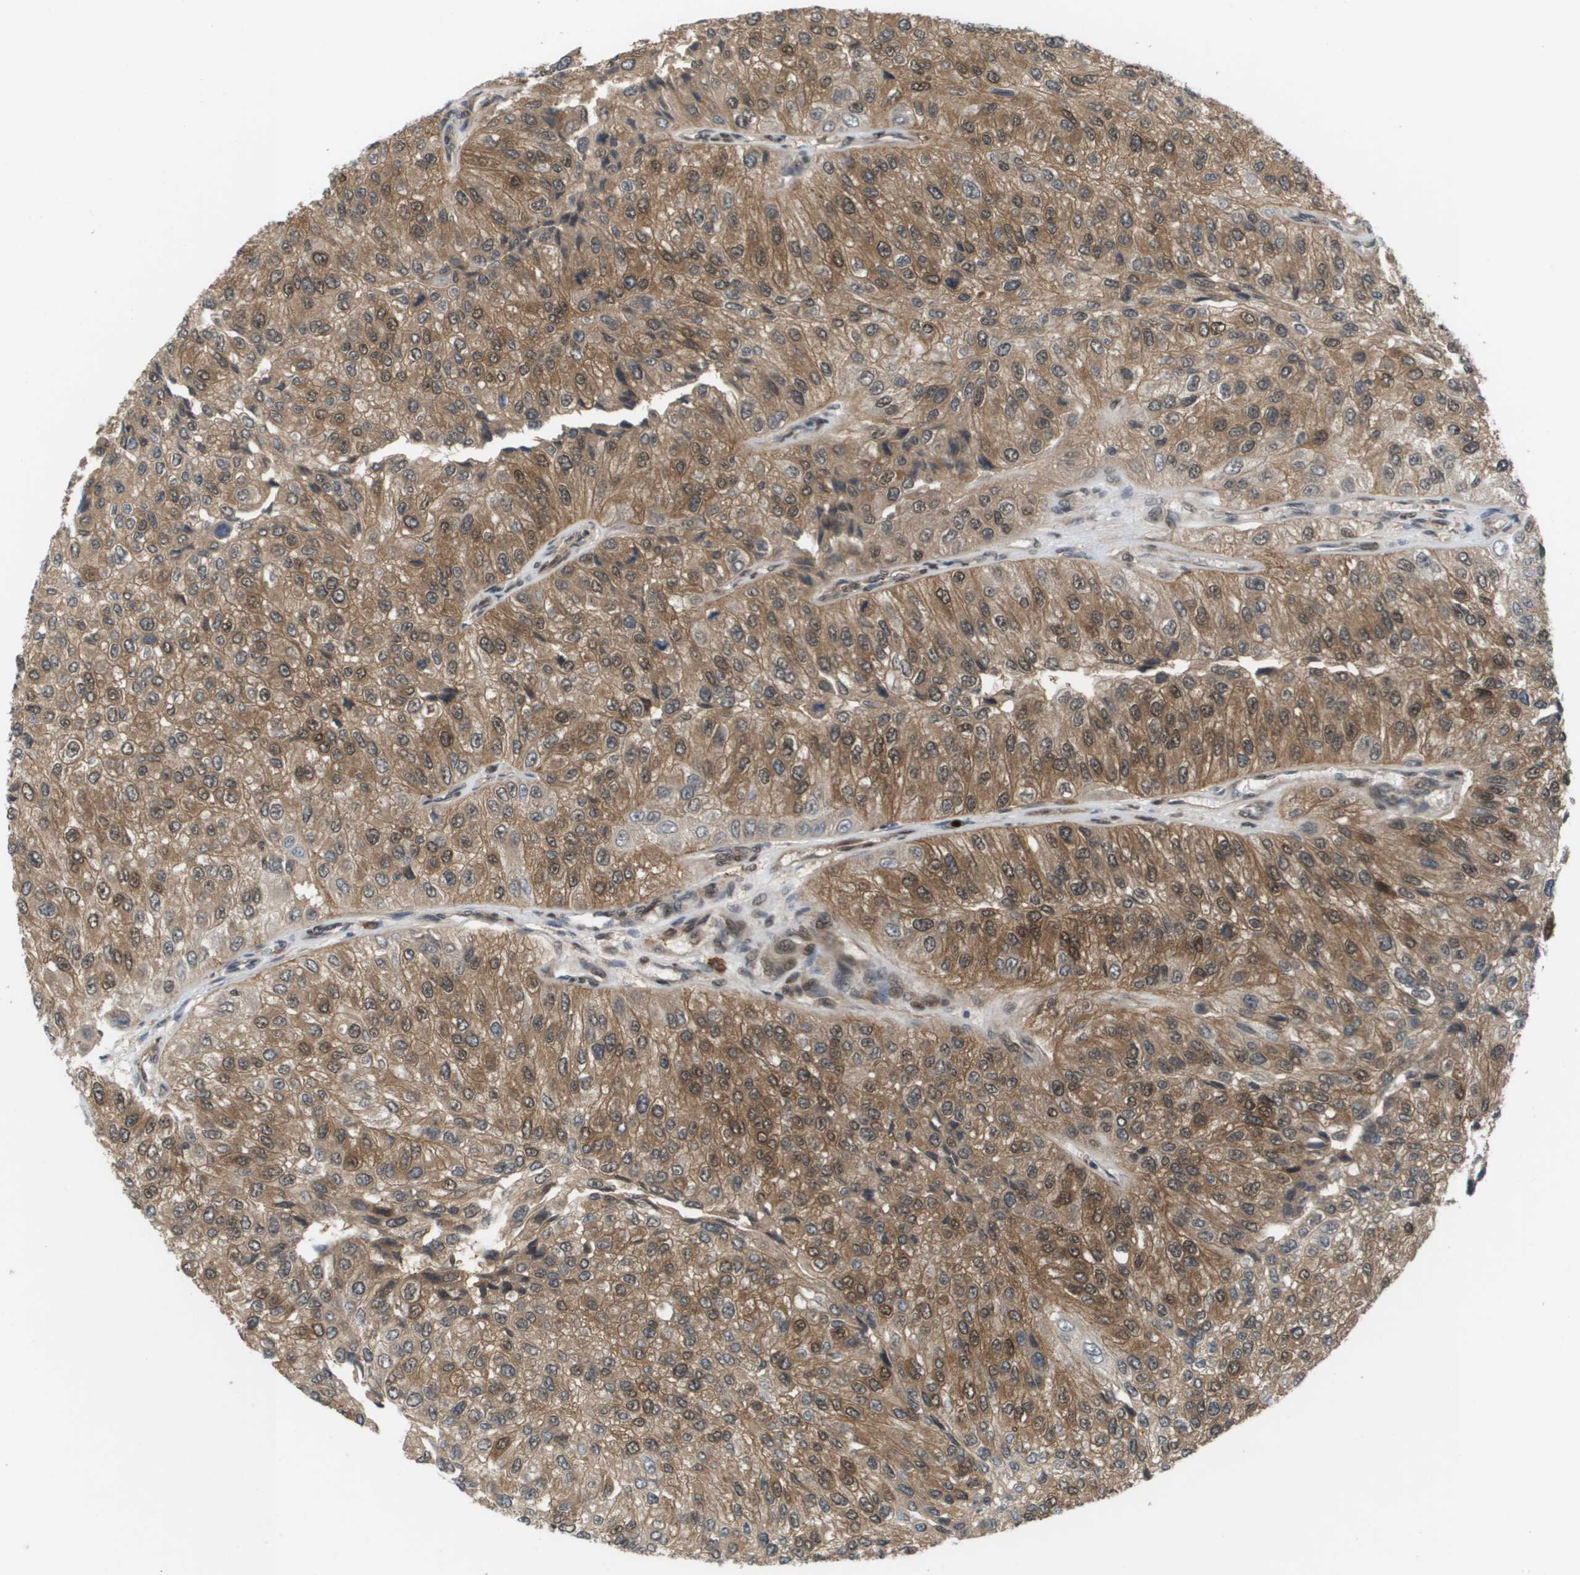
{"staining": {"intensity": "moderate", "quantity": "25%-75%", "location": "cytoplasmic/membranous,nuclear"}, "tissue": "urothelial cancer", "cell_type": "Tumor cells", "image_type": "cancer", "snomed": [{"axis": "morphology", "description": "Urothelial carcinoma, High grade"}, {"axis": "topography", "description": "Kidney"}, {"axis": "topography", "description": "Urinary bladder"}], "caption": "Human urothelial cancer stained with a brown dye shows moderate cytoplasmic/membranous and nuclear positive staining in approximately 25%-75% of tumor cells.", "gene": "PRCC", "patient": {"sex": "male", "age": 77}}